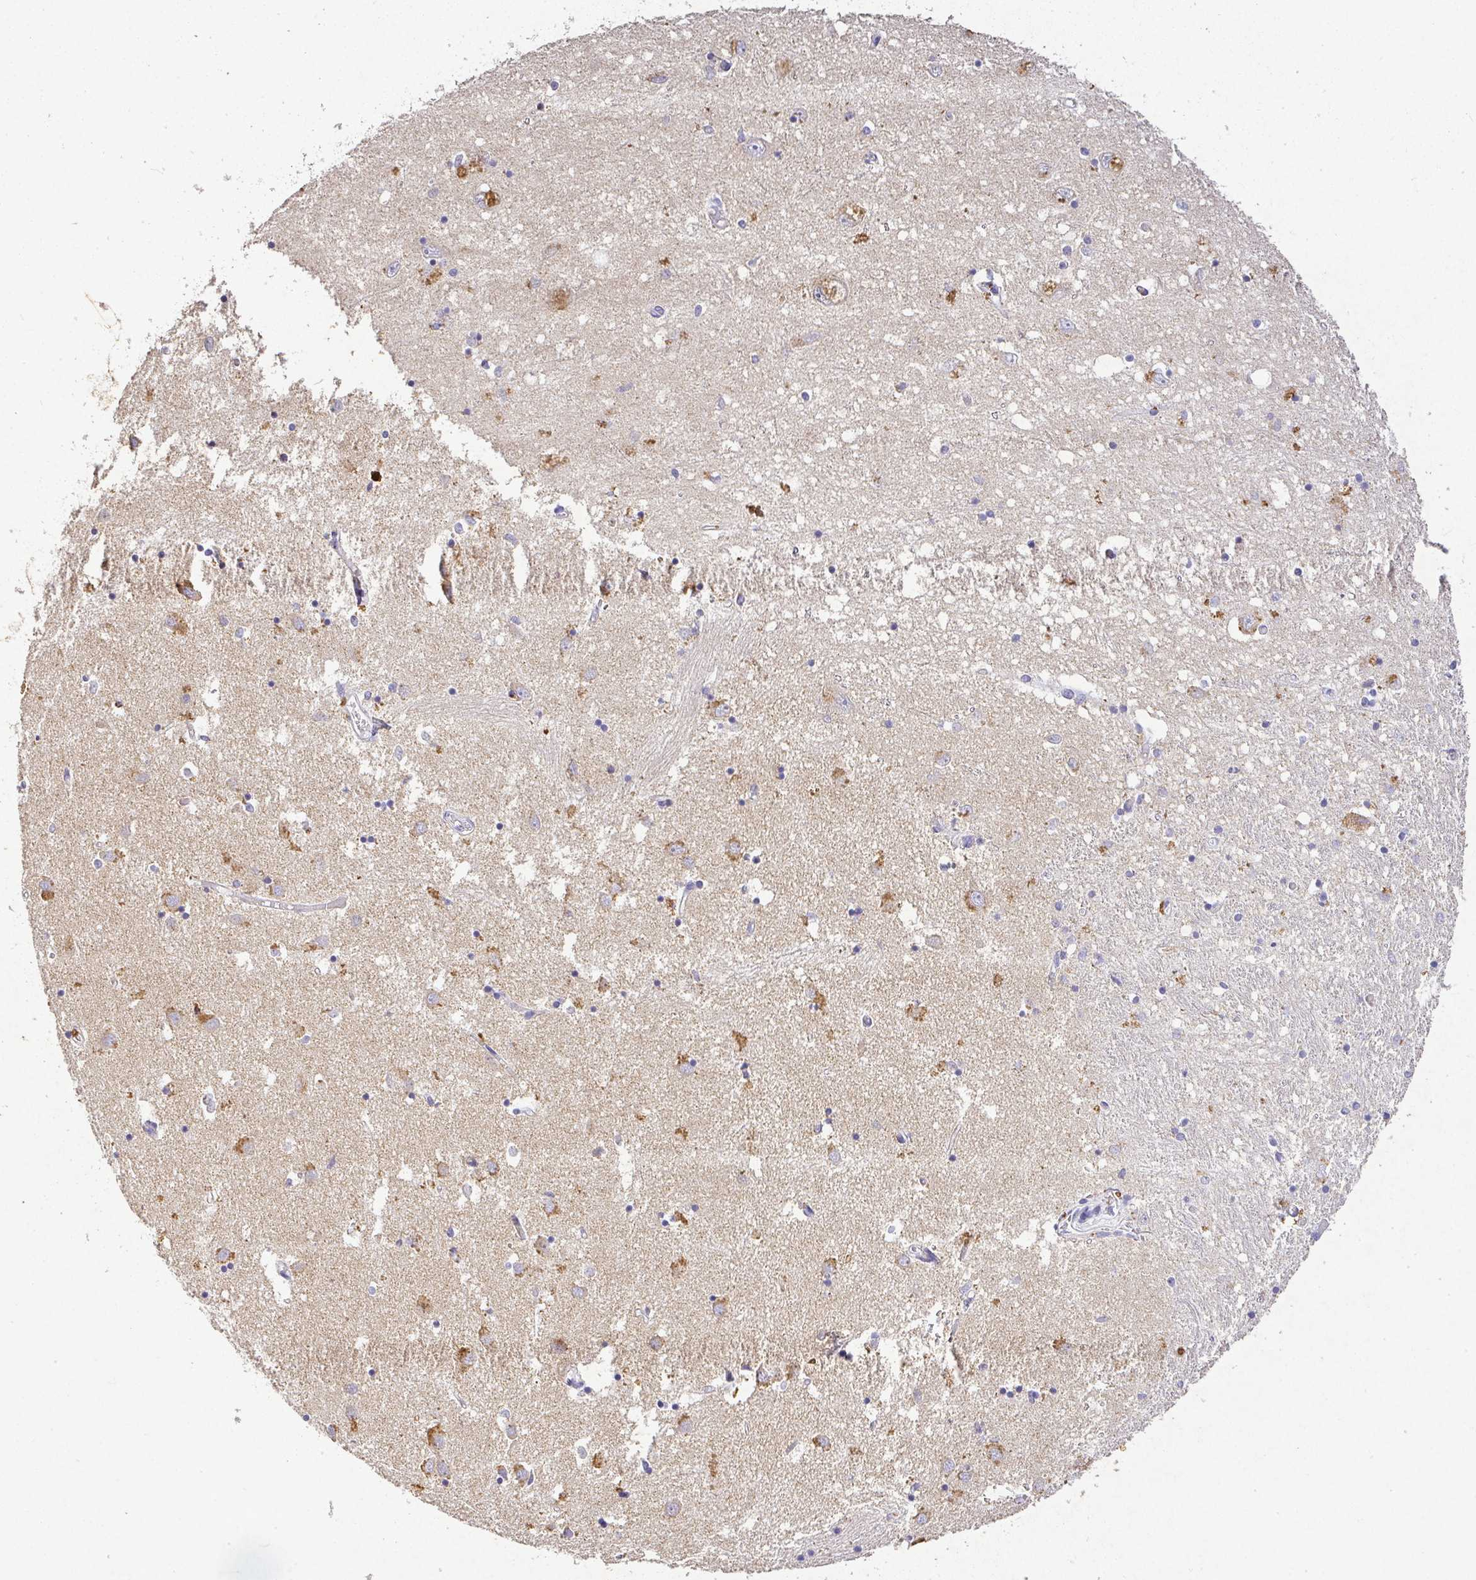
{"staining": {"intensity": "negative", "quantity": "none", "location": "none"}, "tissue": "caudate", "cell_type": "Glial cells", "image_type": "normal", "snomed": [{"axis": "morphology", "description": "Normal tissue, NOS"}, {"axis": "topography", "description": "Lateral ventricle wall"}], "caption": "A micrograph of caudate stained for a protein exhibits no brown staining in glial cells.", "gene": "RPS2", "patient": {"sex": "male", "age": 70}}